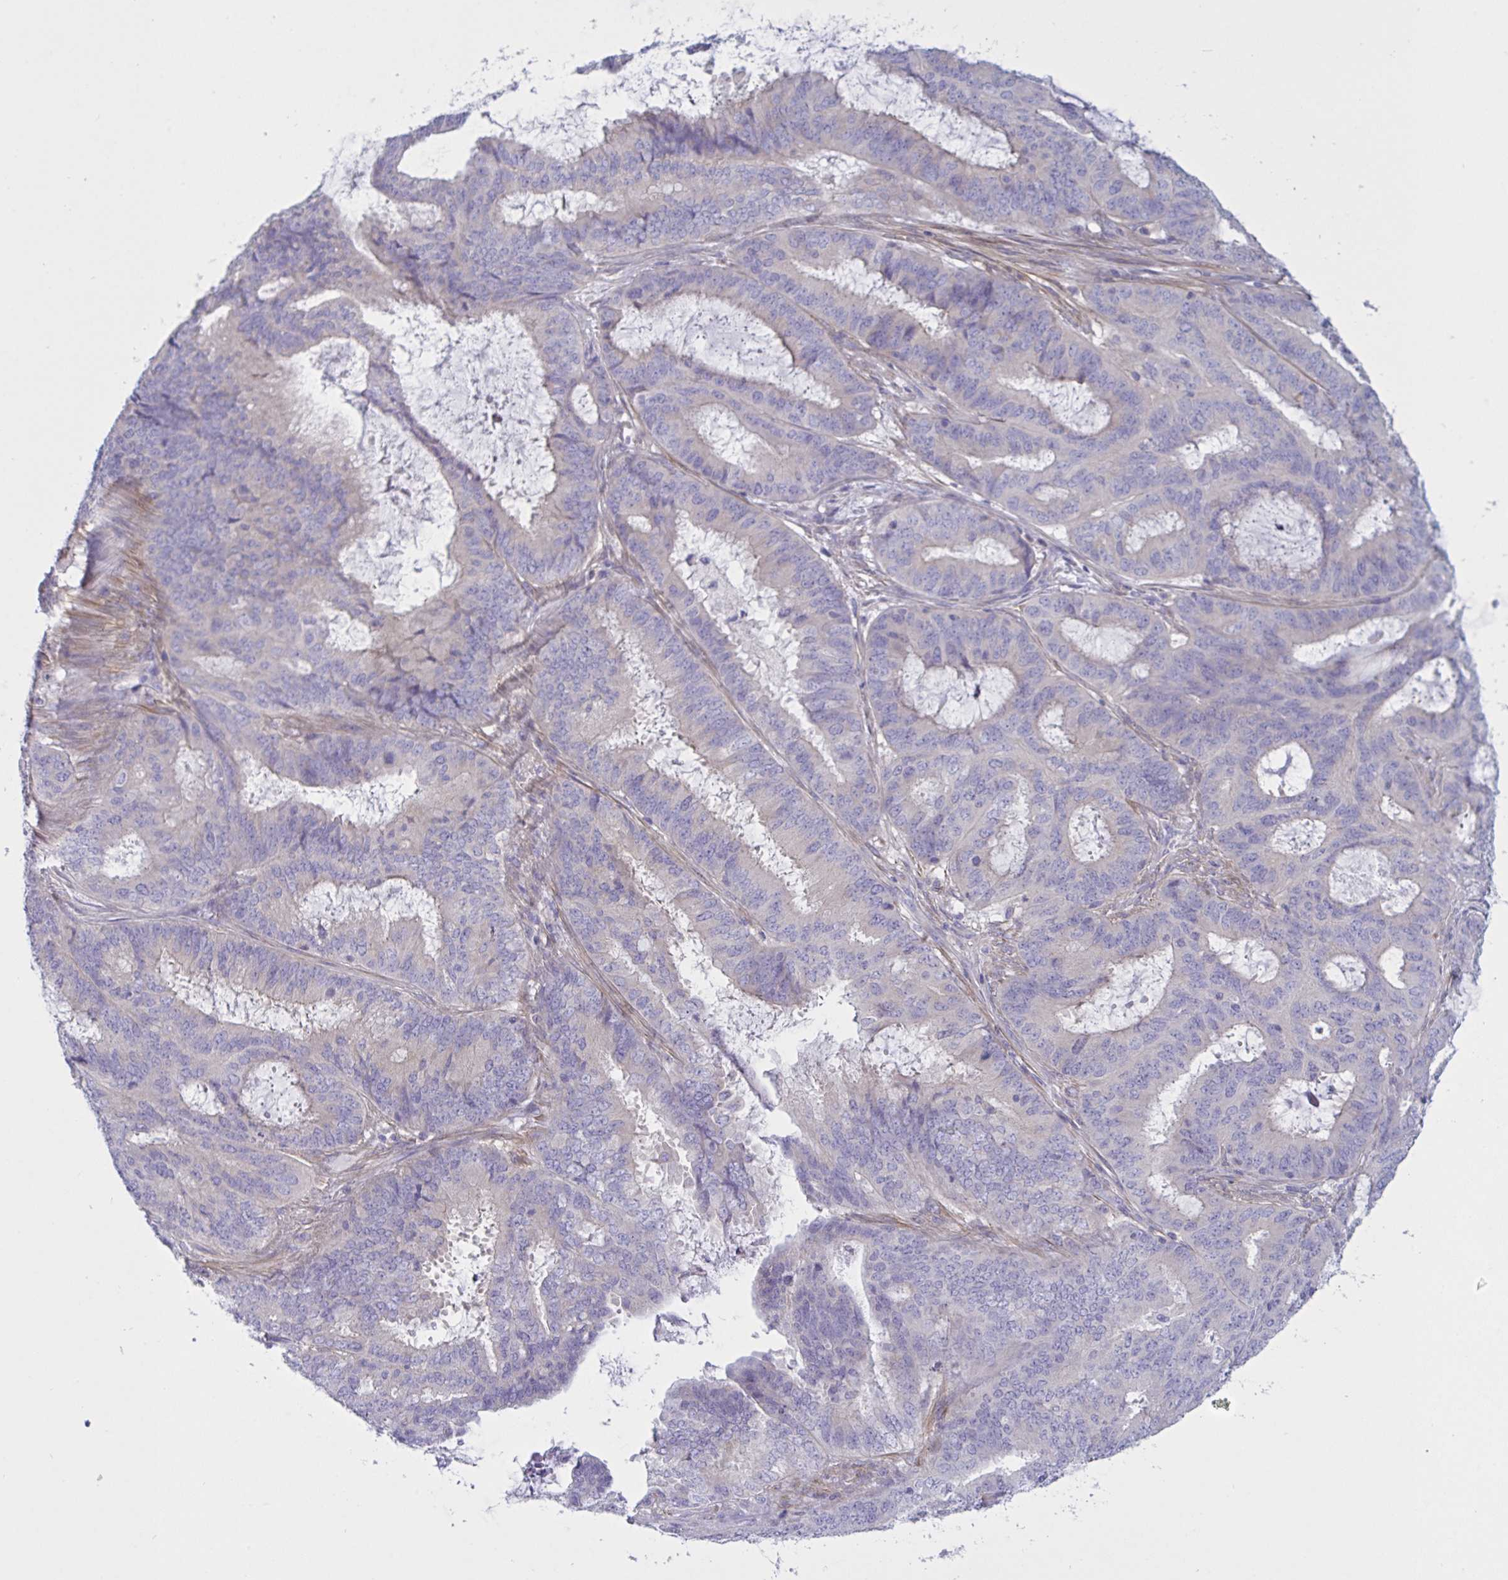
{"staining": {"intensity": "negative", "quantity": "none", "location": "none"}, "tissue": "endometrial cancer", "cell_type": "Tumor cells", "image_type": "cancer", "snomed": [{"axis": "morphology", "description": "Adenocarcinoma, NOS"}, {"axis": "topography", "description": "Endometrium"}], "caption": "Immunohistochemistry micrograph of neoplastic tissue: human adenocarcinoma (endometrial) stained with DAB displays no significant protein positivity in tumor cells.", "gene": "OXLD1", "patient": {"sex": "female", "age": 51}}